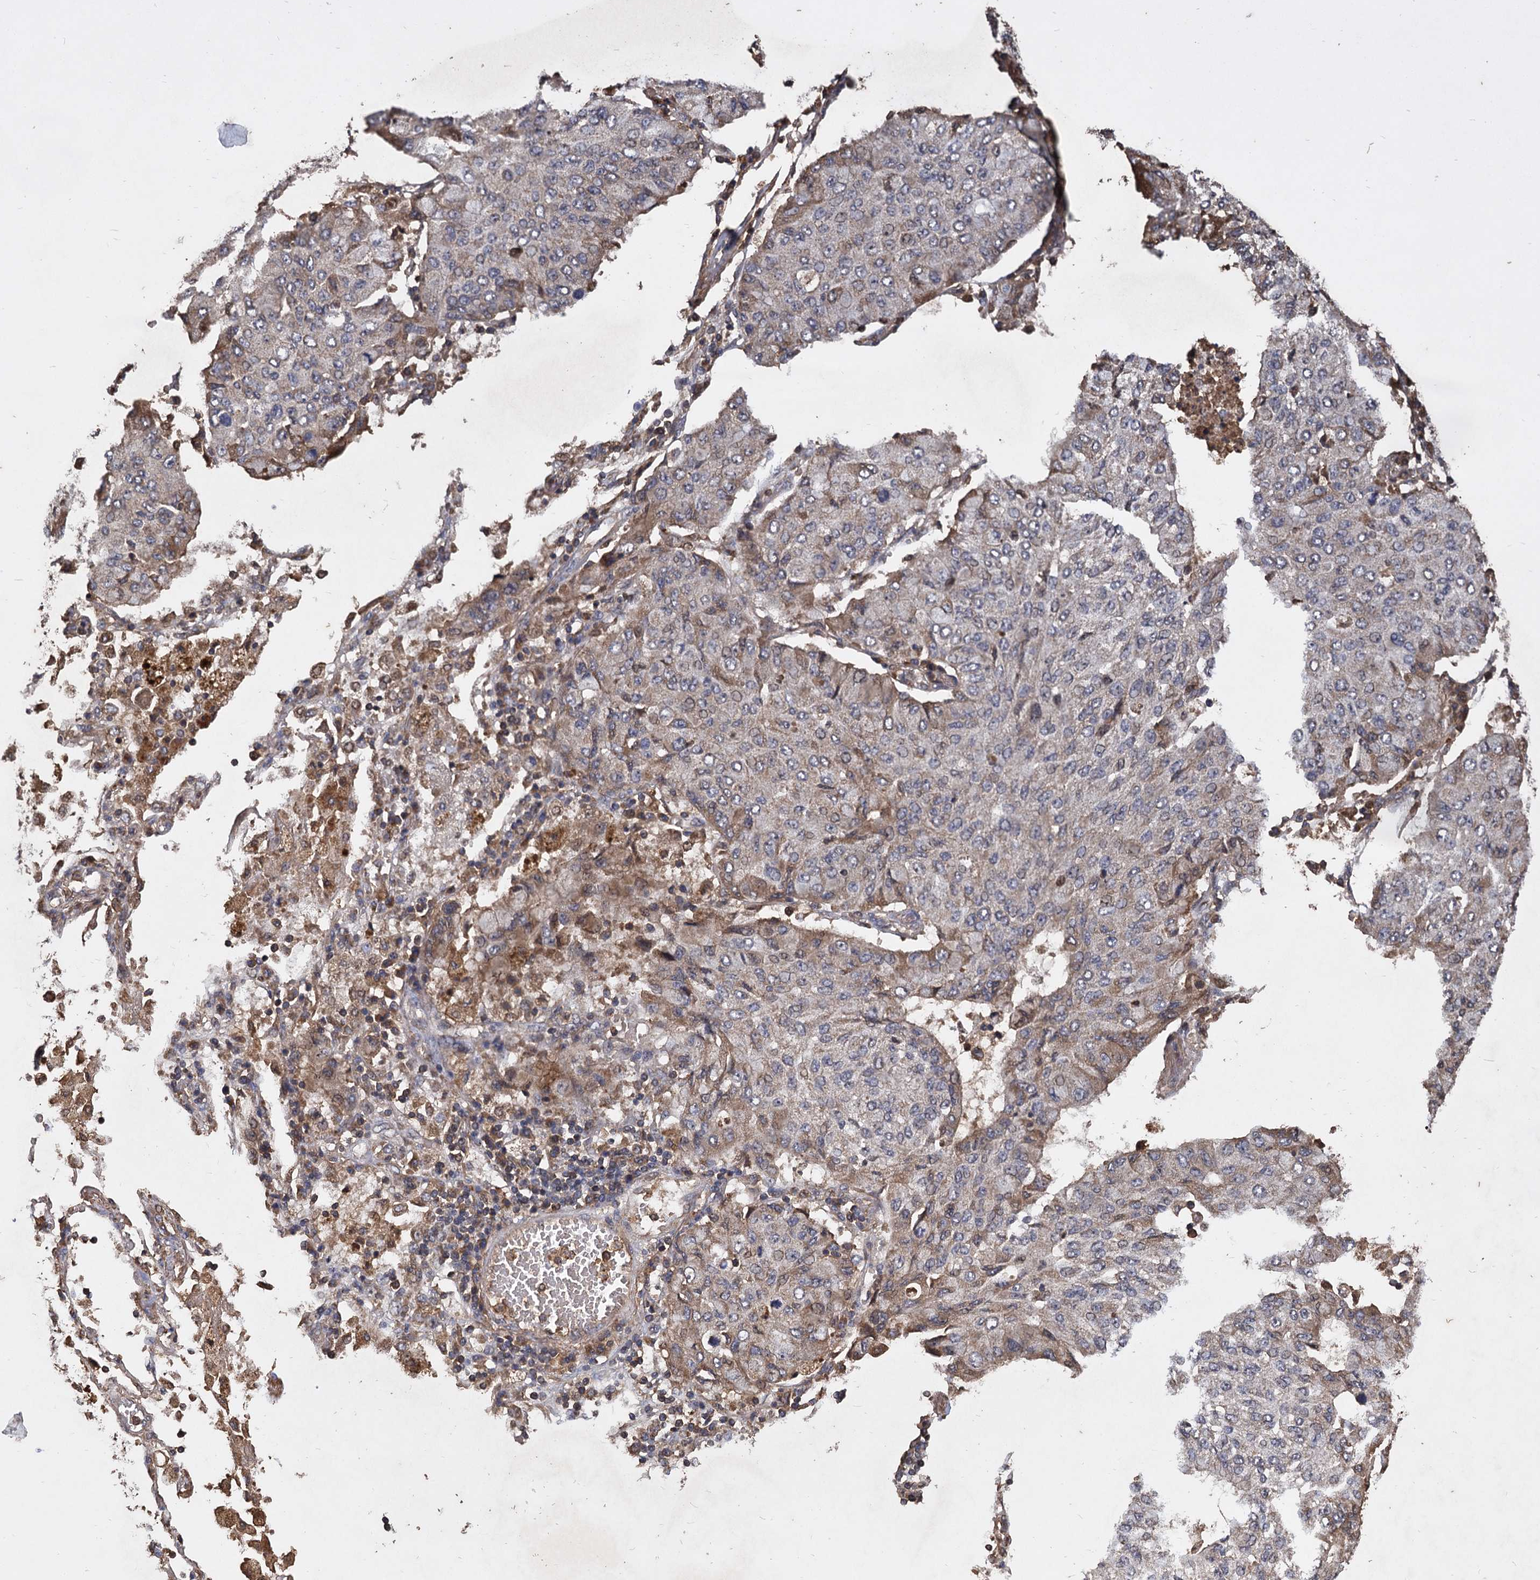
{"staining": {"intensity": "weak", "quantity": "25%-75%", "location": "cytoplasmic/membranous"}, "tissue": "lung cancer", "cell_type": "Tumor cells", "image_type": "cancer", "snomed": [{"axis": "morphology", "description": "Squamous cell carcinoma, NOS"}, {"axis": "topography", "description": "Lung"}], "caption": "A low amount of weak cytoplasmic/membranous expression is identified in about 25%-75% of tumor cells in squamous cell carcinoma (lung) tissue. (Brightfield microscopy of DAB IHC at high magnification).", "gene": "GCLC", "patient": {"sex": "male", "age": 74}}